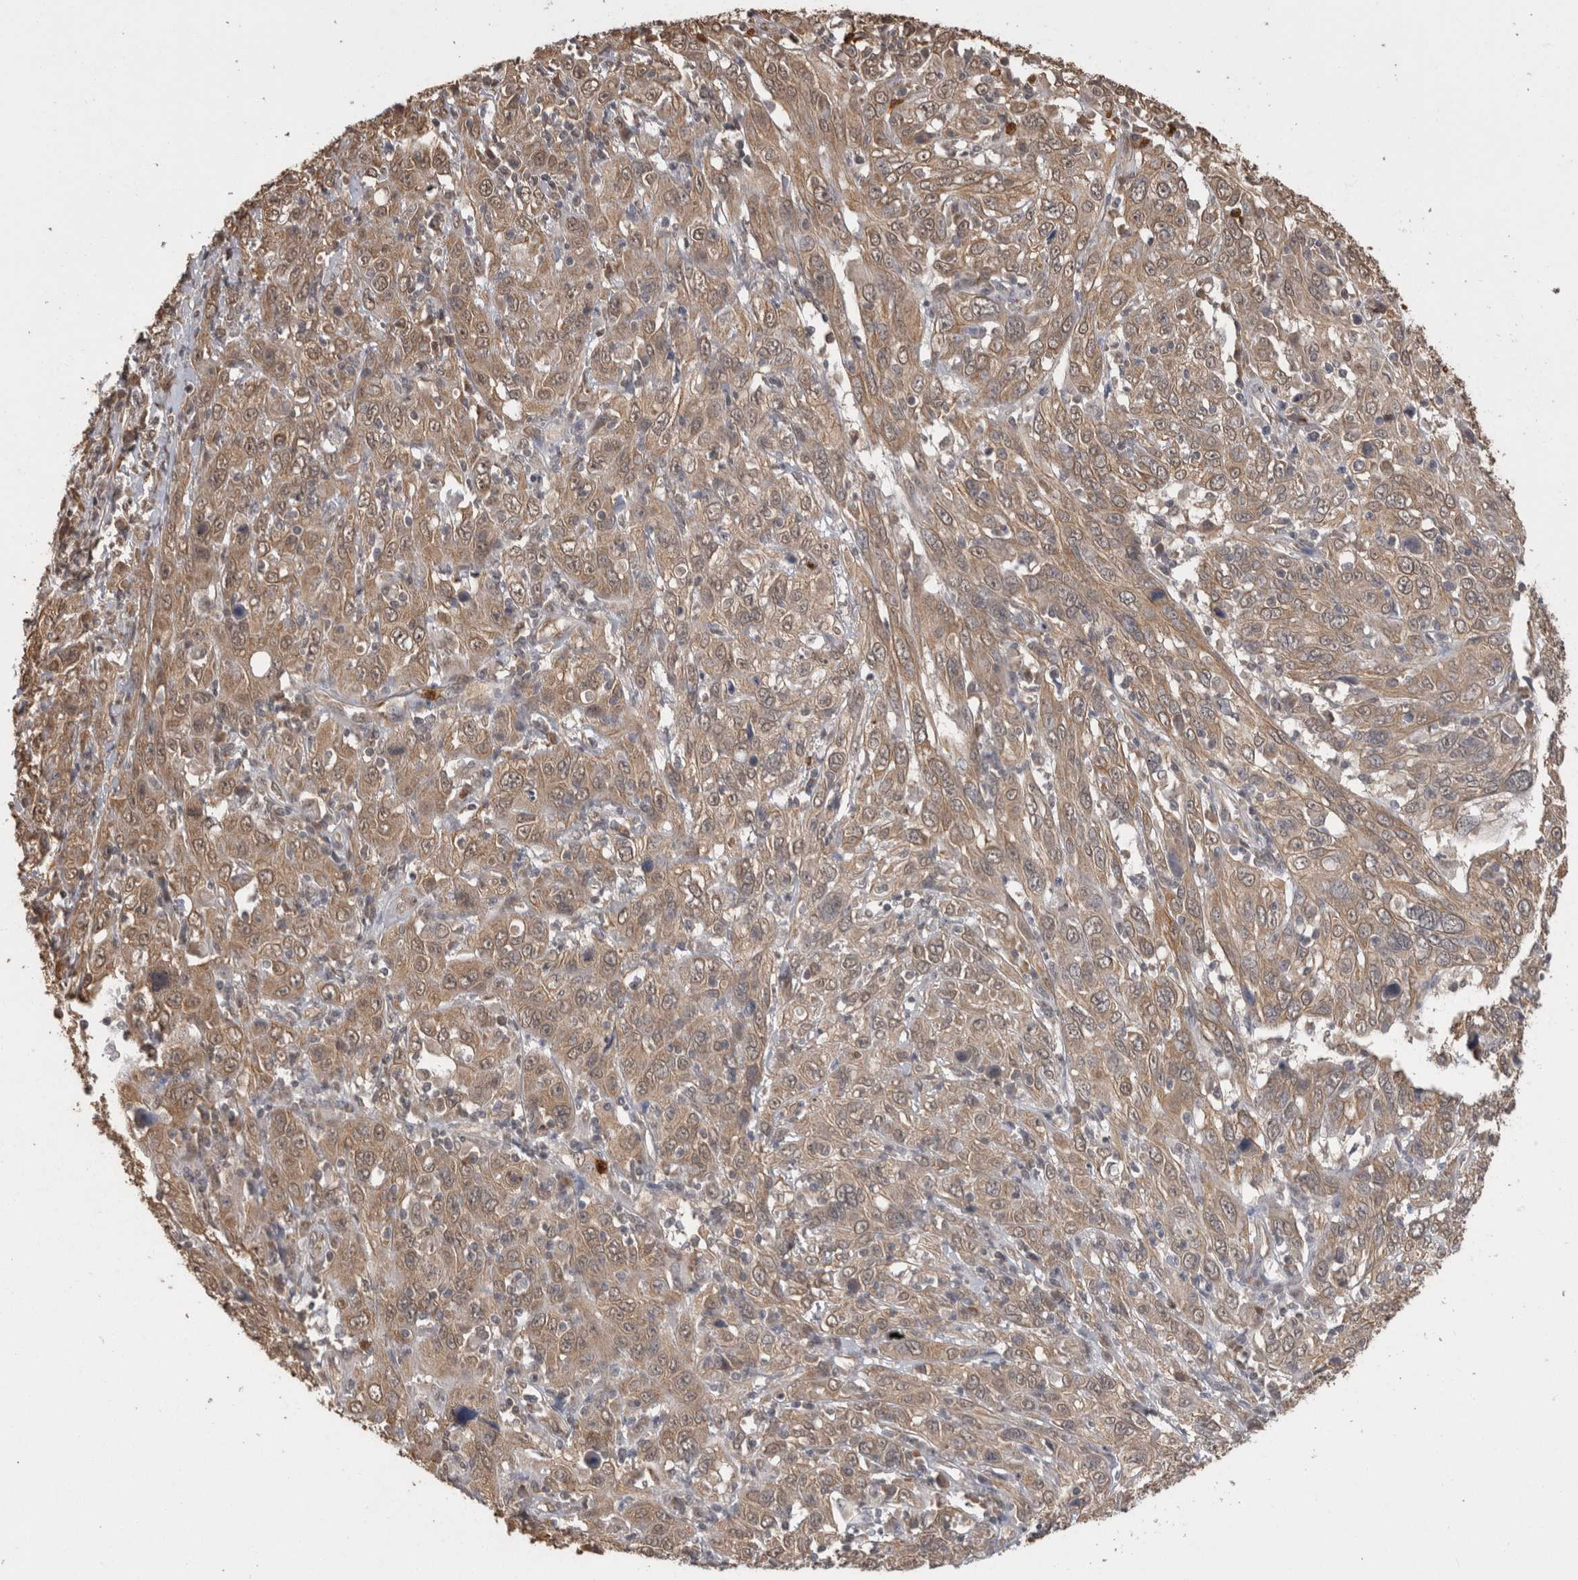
{"staining": {"intensity": "weak", "quantity": ">75%", "location": "cytoplasmic/membranous"}, "tissue": "cervical cancer", "cell_type": "Tumor cells", "image_type": "cancer", "snomed": [{"axis": "morphology", "description": "Squamous cell carcinoma, NOS"}, {"axis": "topography", "description": "Cervix"}], "caption": "An image of human cervical cancer stained for a protein demonstrates weak cytoplasmic/membranous brown staining in tumor cells.", "gene": "PAK4", "patient": {"sex": "female", "age": 46}}